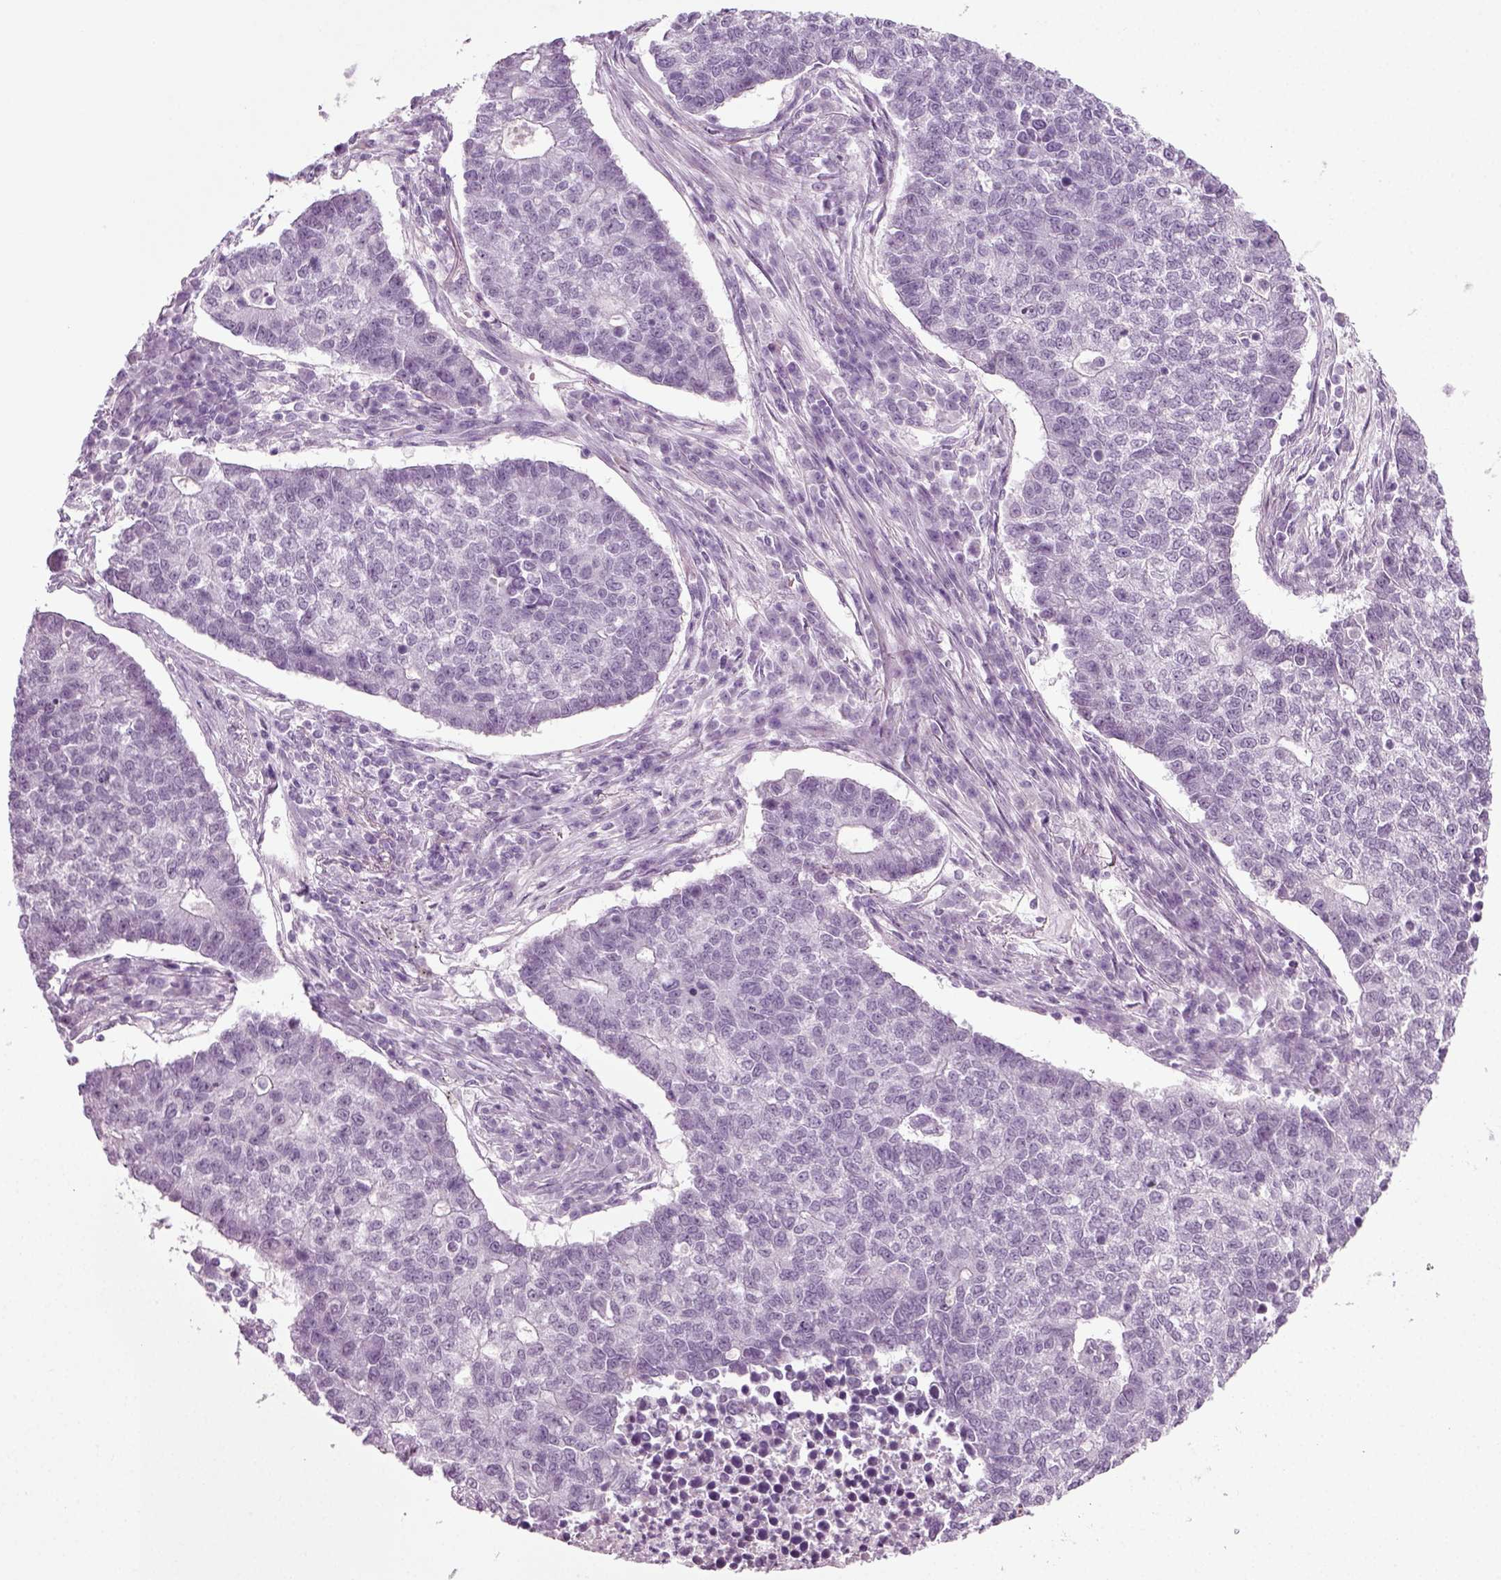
{"staining": {"intensity": "negative", "quantity": "none", "location": "none"}, "tissue": "lung cancer", "cell_type": "Tumor cells", "image_type": "cancer", "snomed": [{"axis": "morphology", "description": "Adenocarcinoma, NOS"}, {"axis": "topography", "description": "Lung"}], "caption": "Image shows no protein staining in tumor cells of lung cancer (adenocarcinoma) tissue. The staining is performed using DAB brown chromogen with nuclei counter-stained in using hematoxylin.", "gene": "ZC2HC1C", "patient": {"sex": "male", "age": 57}}